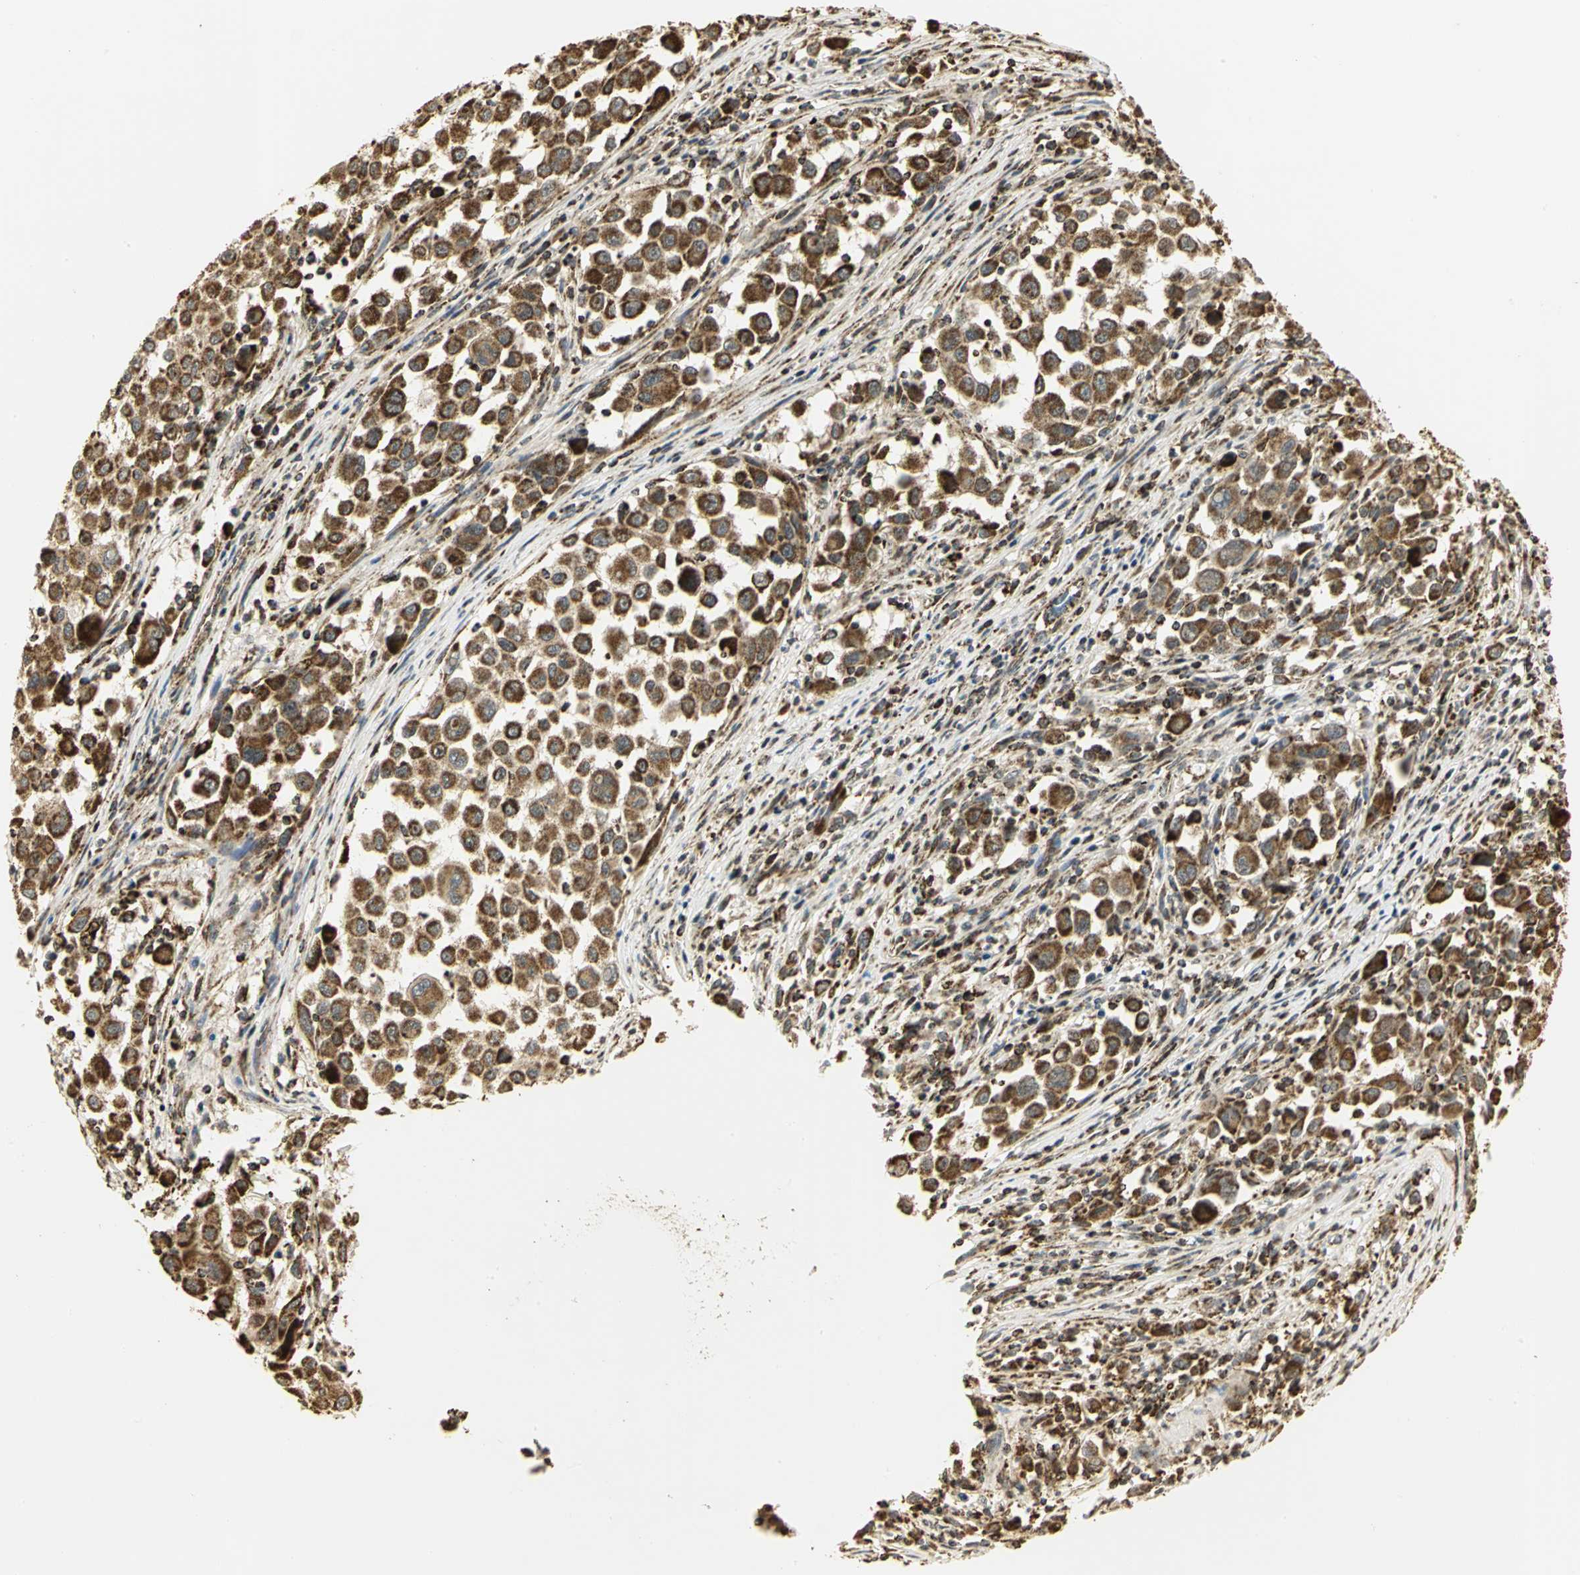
{"staining": {"intensity": "strong", "quantity": ">75%", "location": "cytoplasmic/membranous"}, "tissue": "melanoma", "cell_type": "Tumor cells", "image_type": "cancer", "snomed": [{"axis": "morphology", "description": "Malignant melanoma, Metastatic site"}, {"axis": "topography", "description": "Lymph node"}], "caption": "Malignant melanoma (metastatic site) tissue shows strong cytoplasmic/membranous staining in approximately >75% of tumor cells, visualized by immunohistochemistry.", "gene": "VDAC1", "patient": {"sex": "male", "age": 61}}